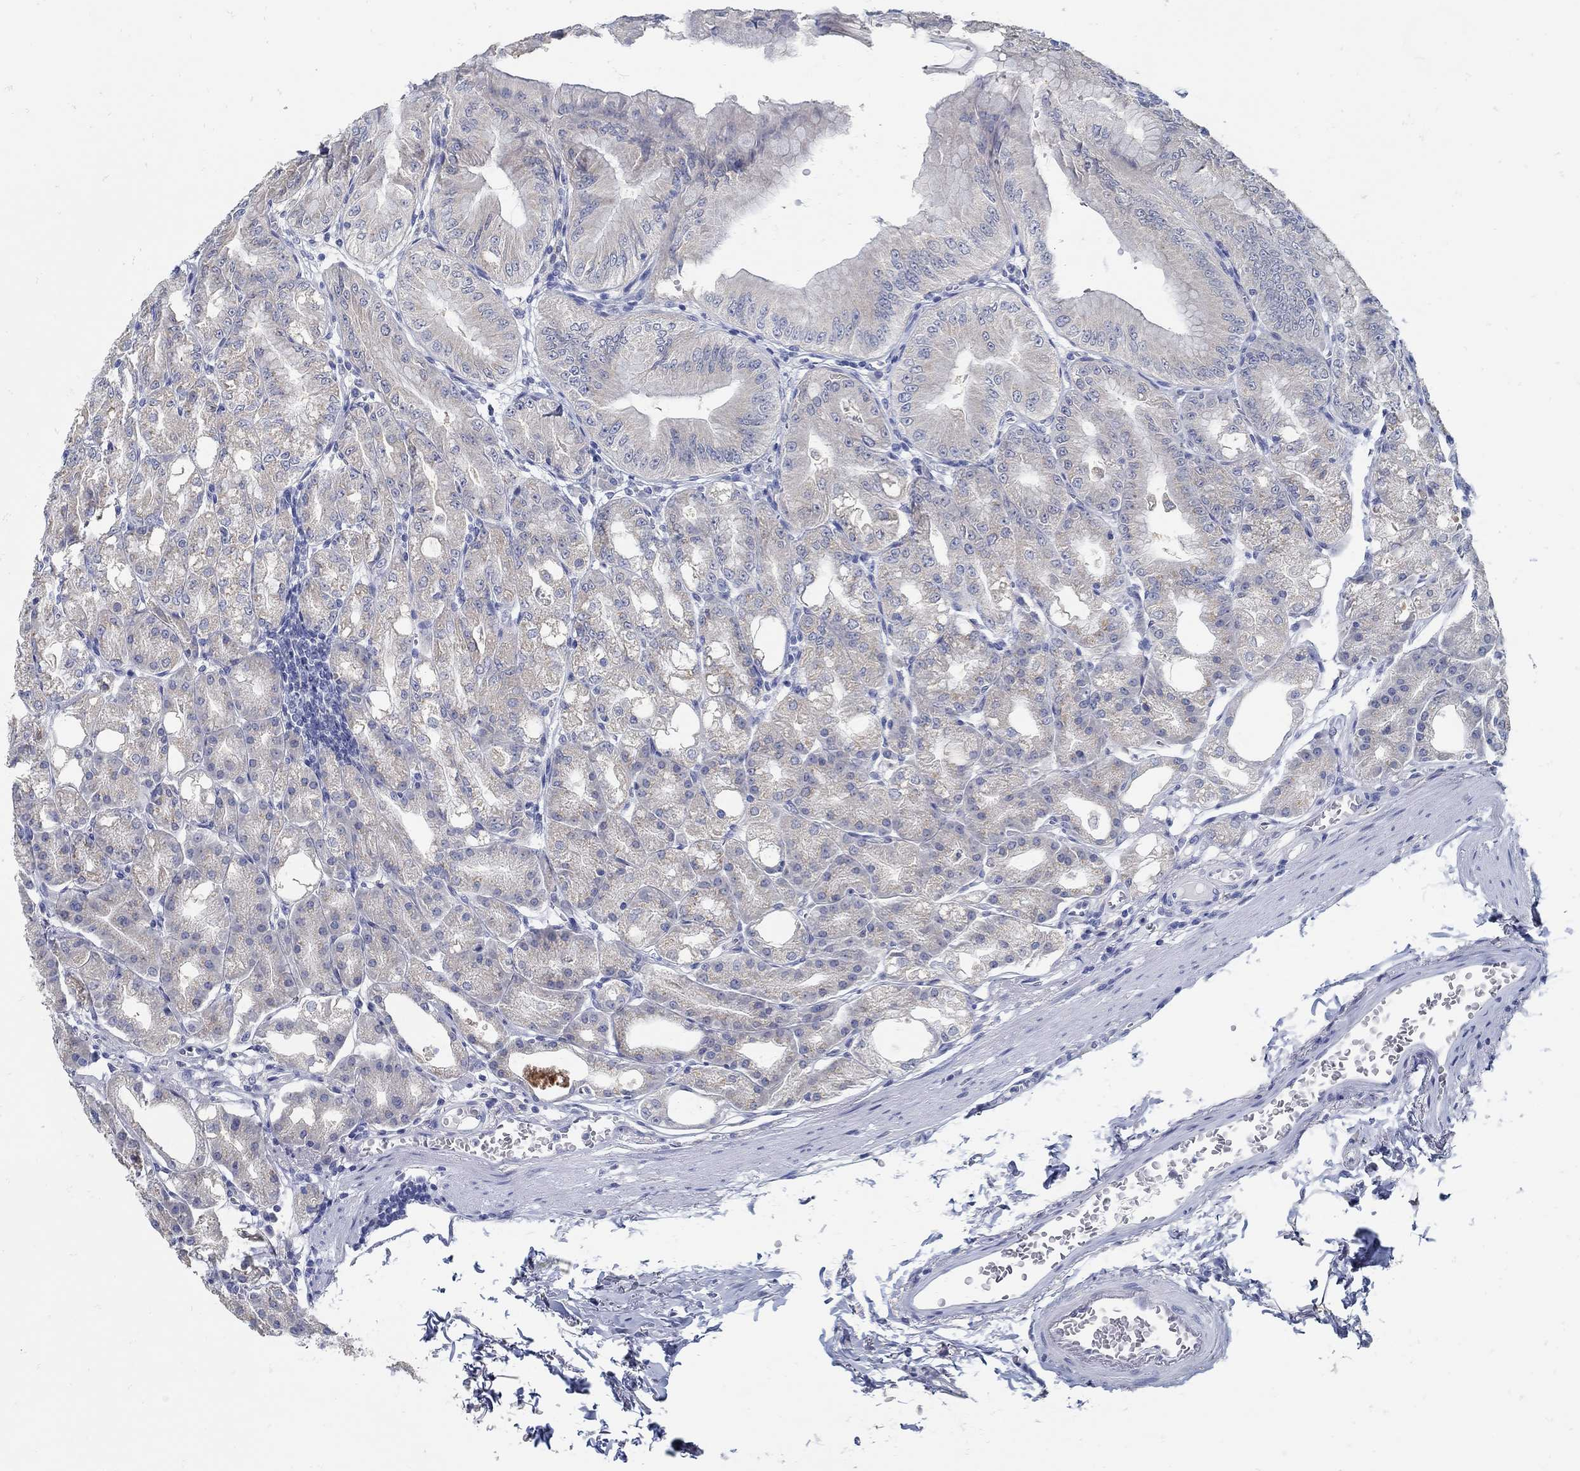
{"staining": {"intensity": "weak", "quantity": "<25%", "location": "cytoplasmic/membranous"}, "tissue": "stomach", "cell_type": "Glandular cells", "image_type": "normal", "snomed": [{"axis": "morphology", "description": "Normal tissue, NOS"}, {"axis": "topography", "description": "Stomach"}], "caption": "This is an IHC image of unremarkable human stomach. There is no staining in glandular cells.", "gene": "ZFAND4", "patient": {"sex": "male", "age": 71}}